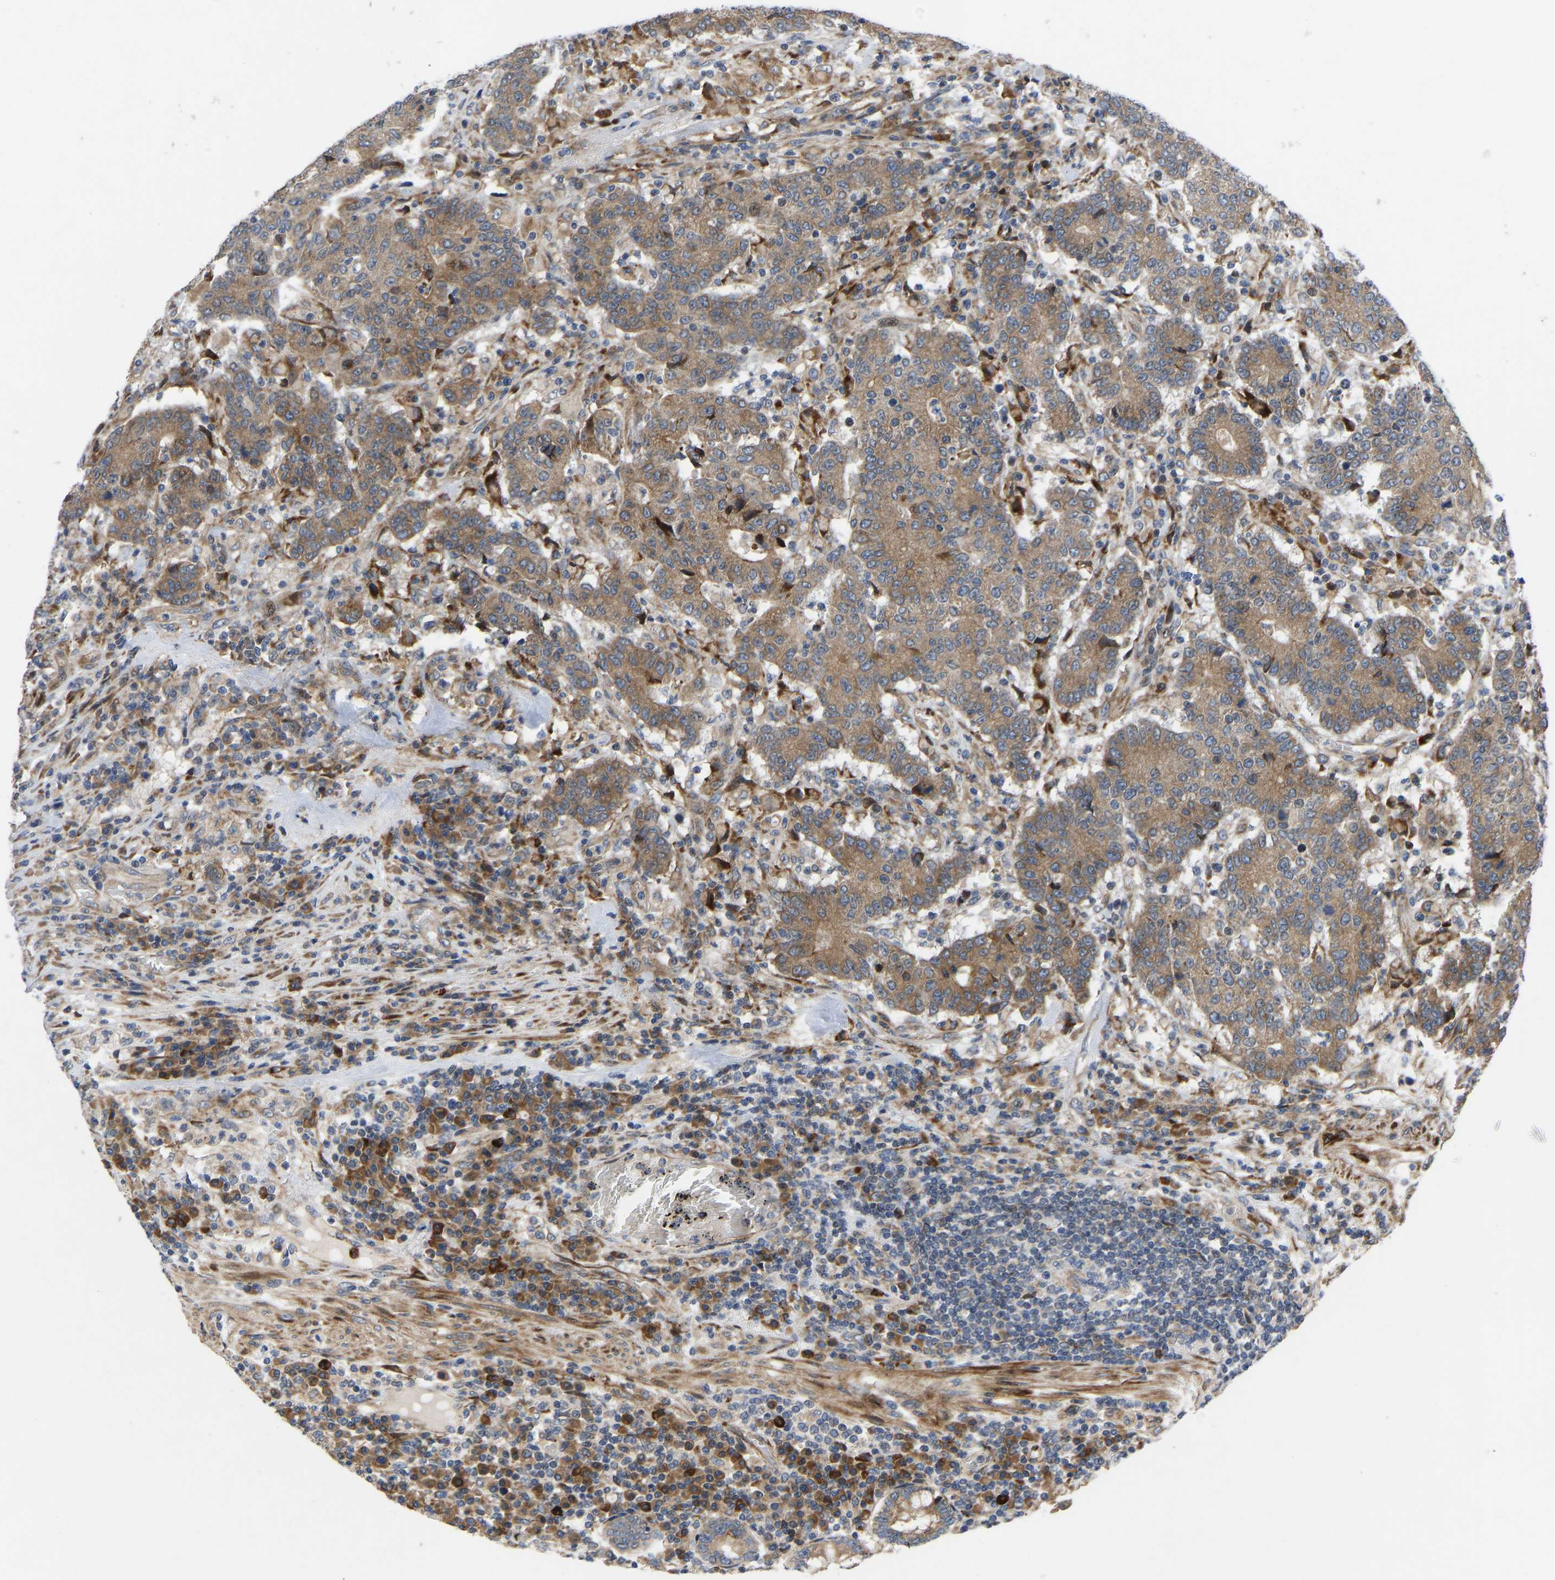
{"staining": {"intensity": "moderate", "quantity": ">75%", "location": "cytoplasmic/membranous"}, "tissue": "colorectal cancer", "cell_type": "Tumor cells", "image_type": "cancer", "snomed": [{"axis": "morphology", "description": "Normal tissue, NOS"}, {"axis": "morphology", "description": "Adenocarcinoma, NOS"}, {"axis": "topography", "description": "Colon"}], "caption": "Protein staining reveals moderate cytoplasmic/membranous staining in about >75% of tumor cells in adenocarcinoma (colorectal).", "gene": "TMEM38B", "patient": {"sex": "female", "age": 75}}